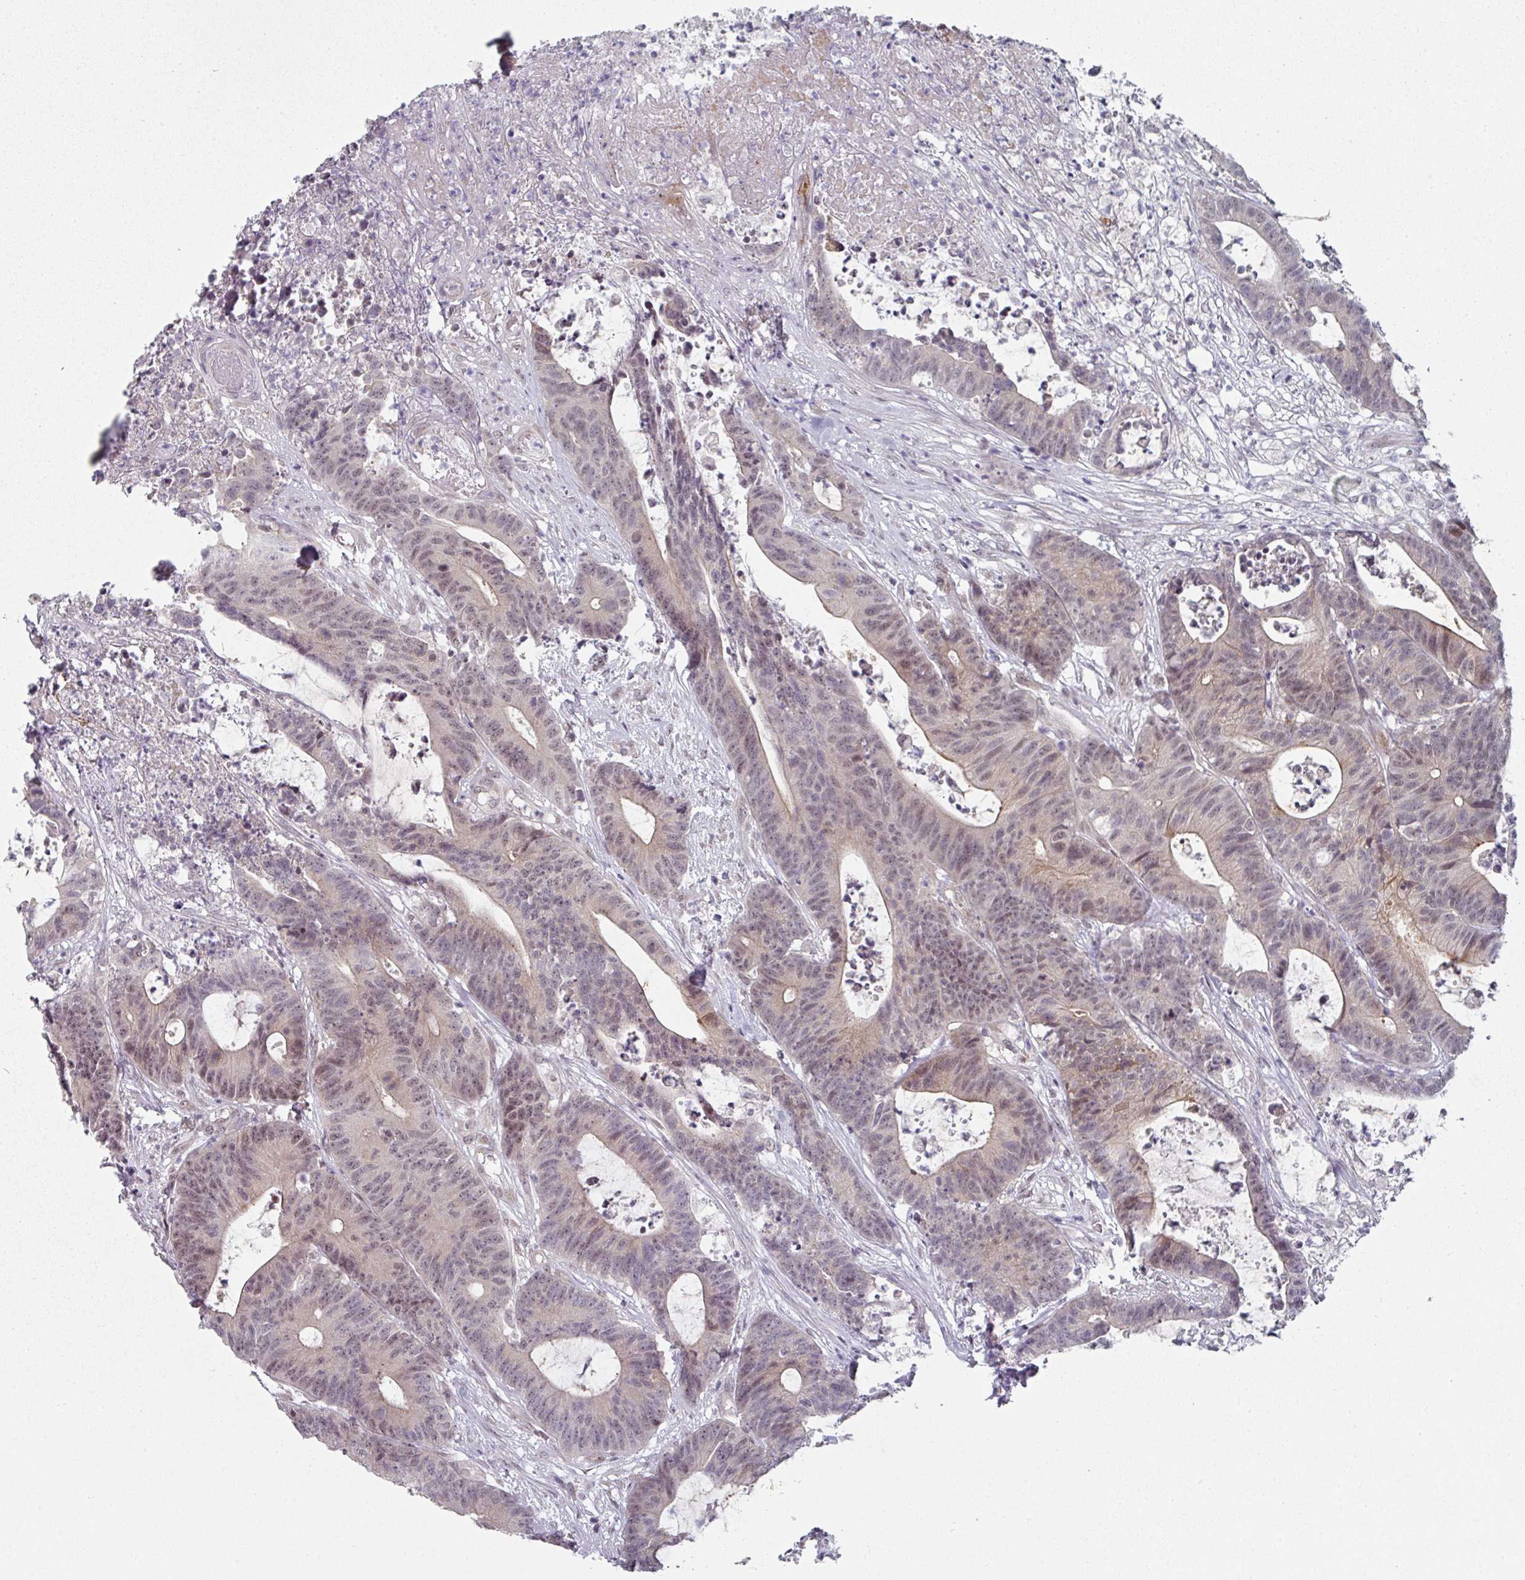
{"staining": {"intensity": "weak", "quantity": "<25%", "location": "cytoplasmic/membranous,nuclear"}, "tissue": "colorectal cancer", "cell_type": "Tumor cells", "image_type": "cancer", "snomed": [{"axis": "morphology", "description": "Adenocarcinoma, NOS"}, {"axis": "topography", "description": "Colon"}], "caption": "Micrograph shows no significant protein expression in tumor cells of colorectal adenocarcinoma.", "gene": "TMCC1", "patient": {"sex": "female", "age": 84}}